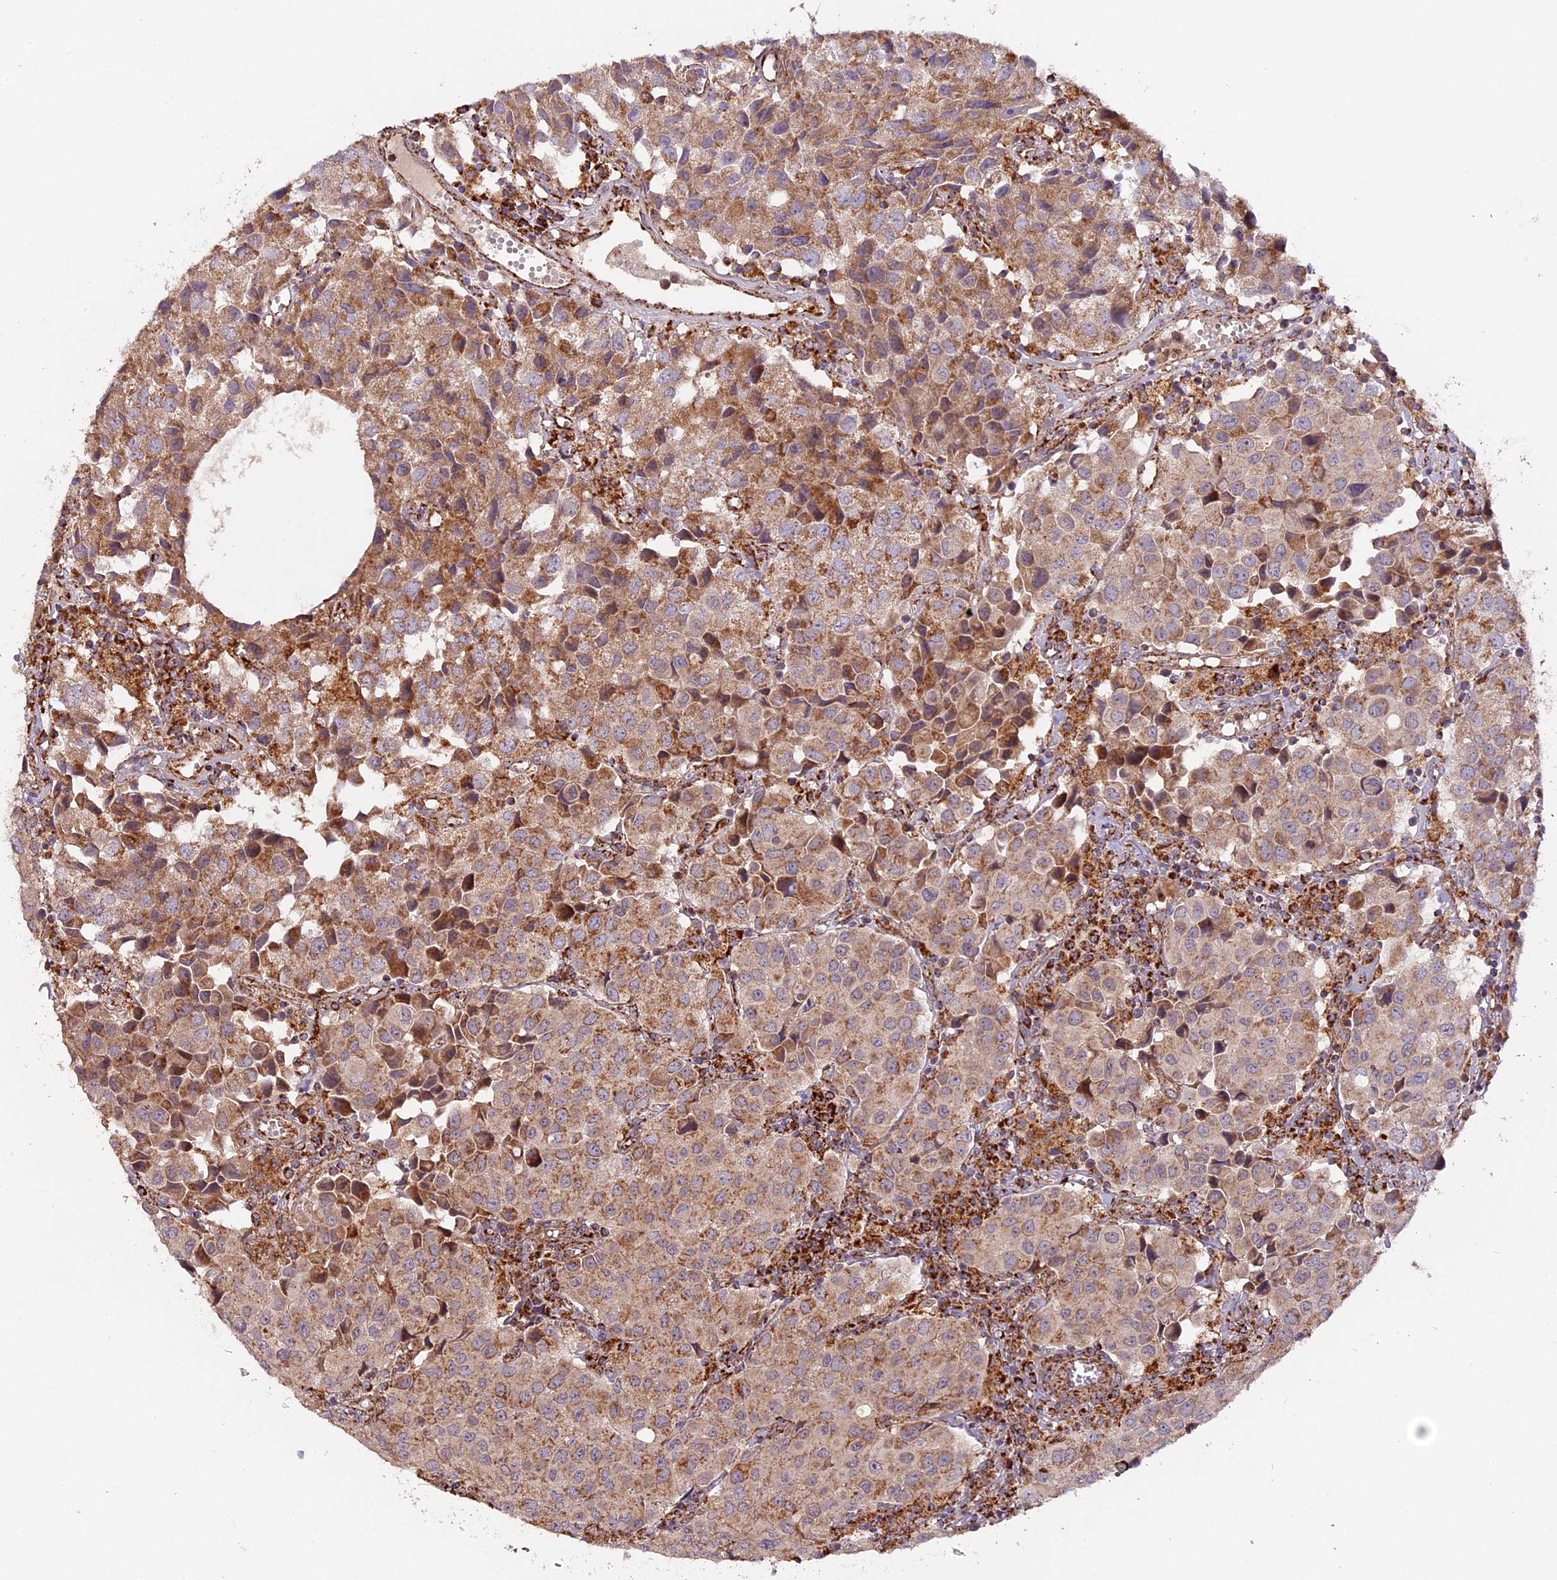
{"staining": {"intensity": "moderate", "quantity": ">75%", "location": "cytoplasmic/membranous"}, "tissue": "urothelial cancer", "cell_type": "Tumor cells", "image_type": "cancer", "snomed": [{"axis": "morphology", "description": "Urothelial carcinoma, High grade"}, {"axis": "topography", "description": "Urinary bladder"}], "caption": "Immunohistochemistry (IHC) of human urothelial carcinoma (high-grade) displays medium levels of moderate cytoplasmic/membranous staining in approximately >75% of tumor cells.", "gene": "NDUFA8", "patient": {"sex": "female", "age": 75}}